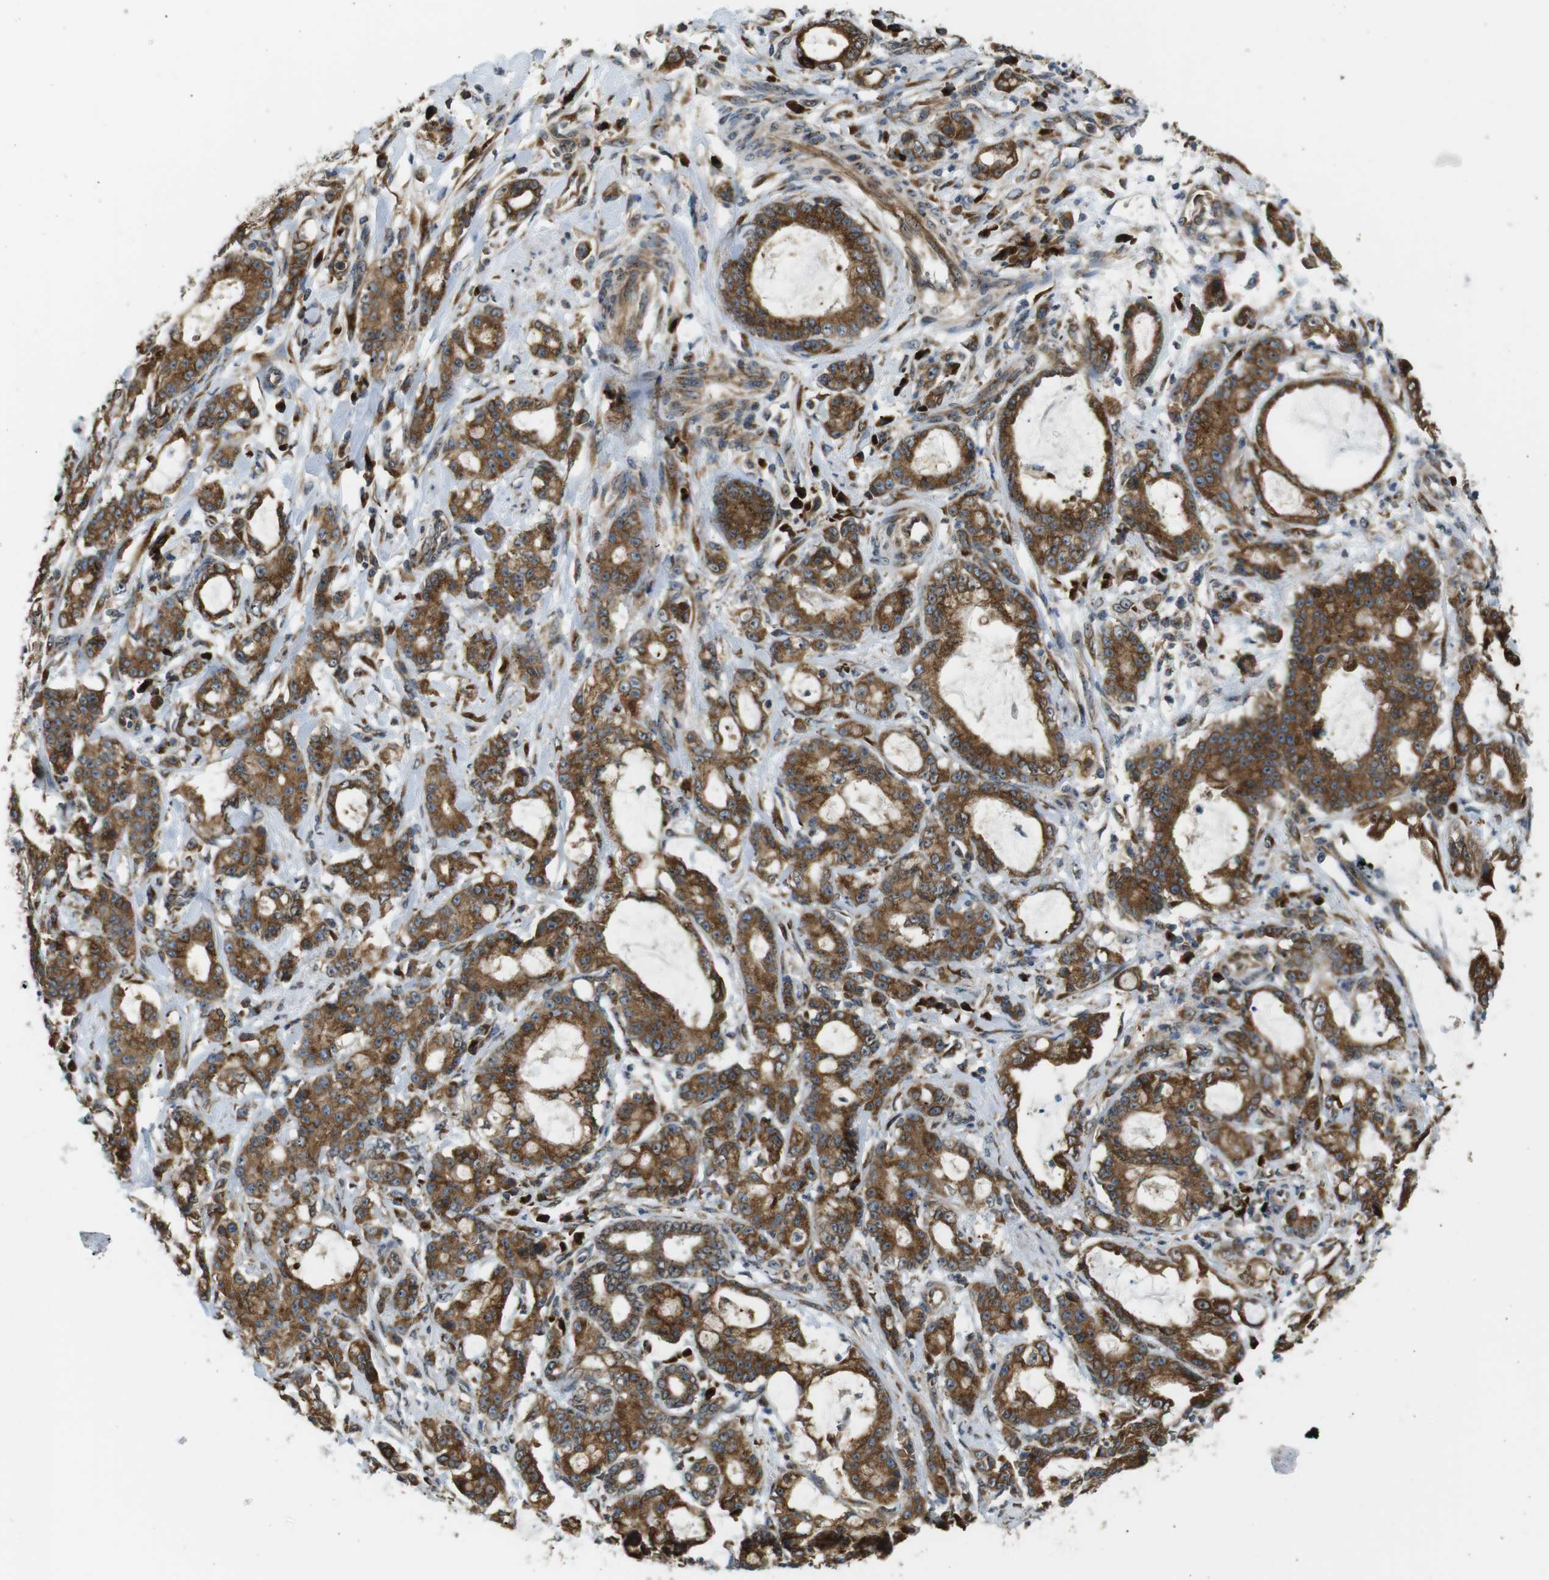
{"staining": {"intensity": "moderate", "quantity": ">75%", "location": "cytoplasmic/membranous"}, "tissue": "pancreatic cancer", "cell_type": "Tumor cells", "image_type": "cancer", "snomed": [{"axis": "morphology", "description": "Adenocarcinoma, NOS"}, {"axis": "topography", "description": "Pancreas"}], "caption": "This photomicrograph exhibits adenocarcinoma (pancreatic) stained with IHC to label a protein in brown. The cytoplasmic/membranous of tumor cells show moderate positivity for the protein. Nuclei are counter-stained blue.", "gene": "TMEM143", "patient": {"sex": "female", "age": 73}}